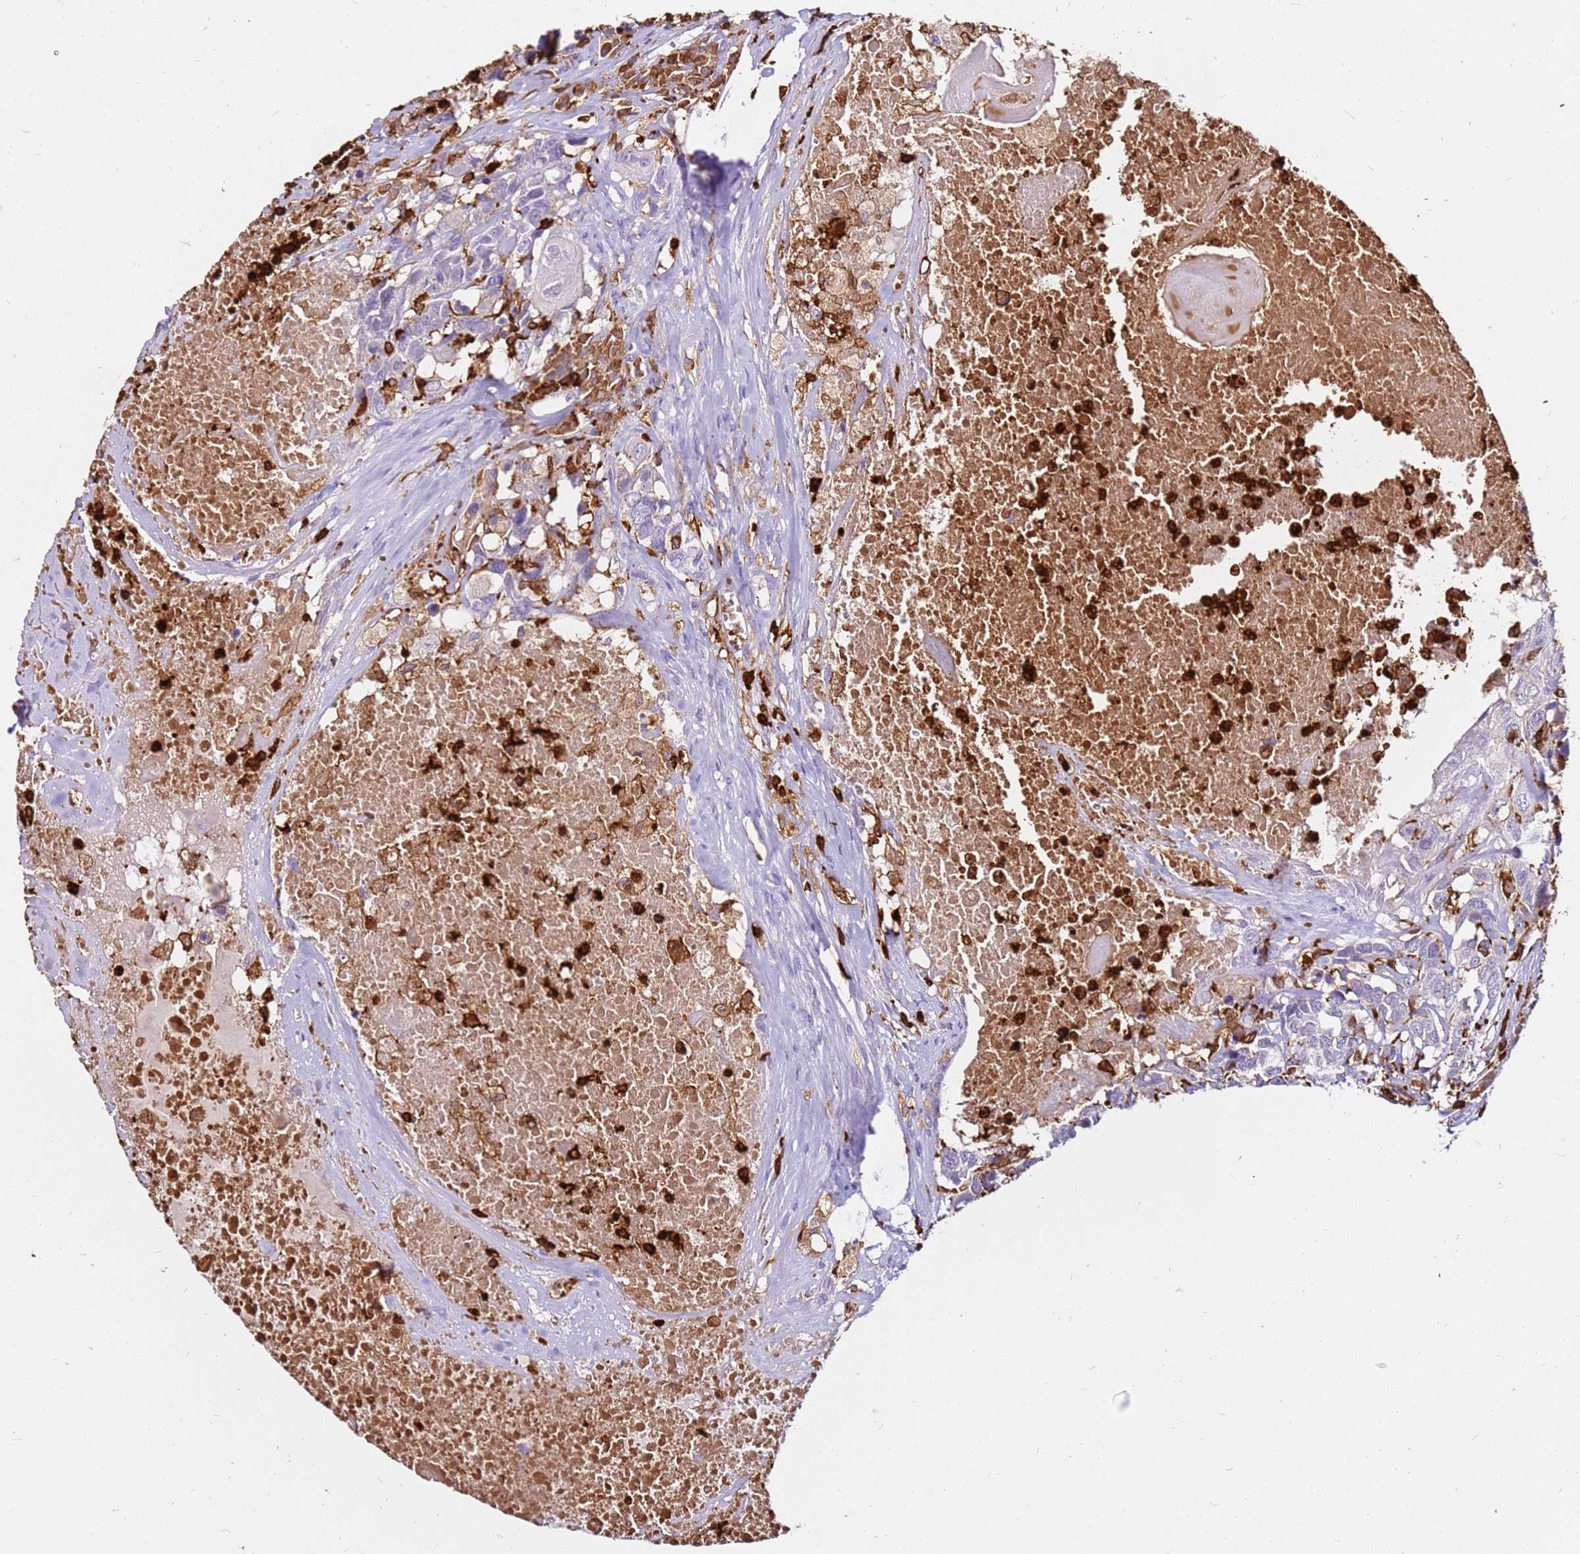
{"staining": {"intensity": "negative", "quantity": "none", "location": "none"}, "tissue": "head and neck cancer", "cell_type": "Tumor cells", "image_type": "cancer", "snomed": [{"axis": "morphology", "description": "Squamous cell carcinoma, NOS"}, {"axis": "topography", "description": "Head-Neck"}], "caption": "Tumor cells show no significant staining in head and neck cancer (squamous cell carcinoma).", "gene": "CORO1A", "patient": {"sex": "male", "age": 66}}